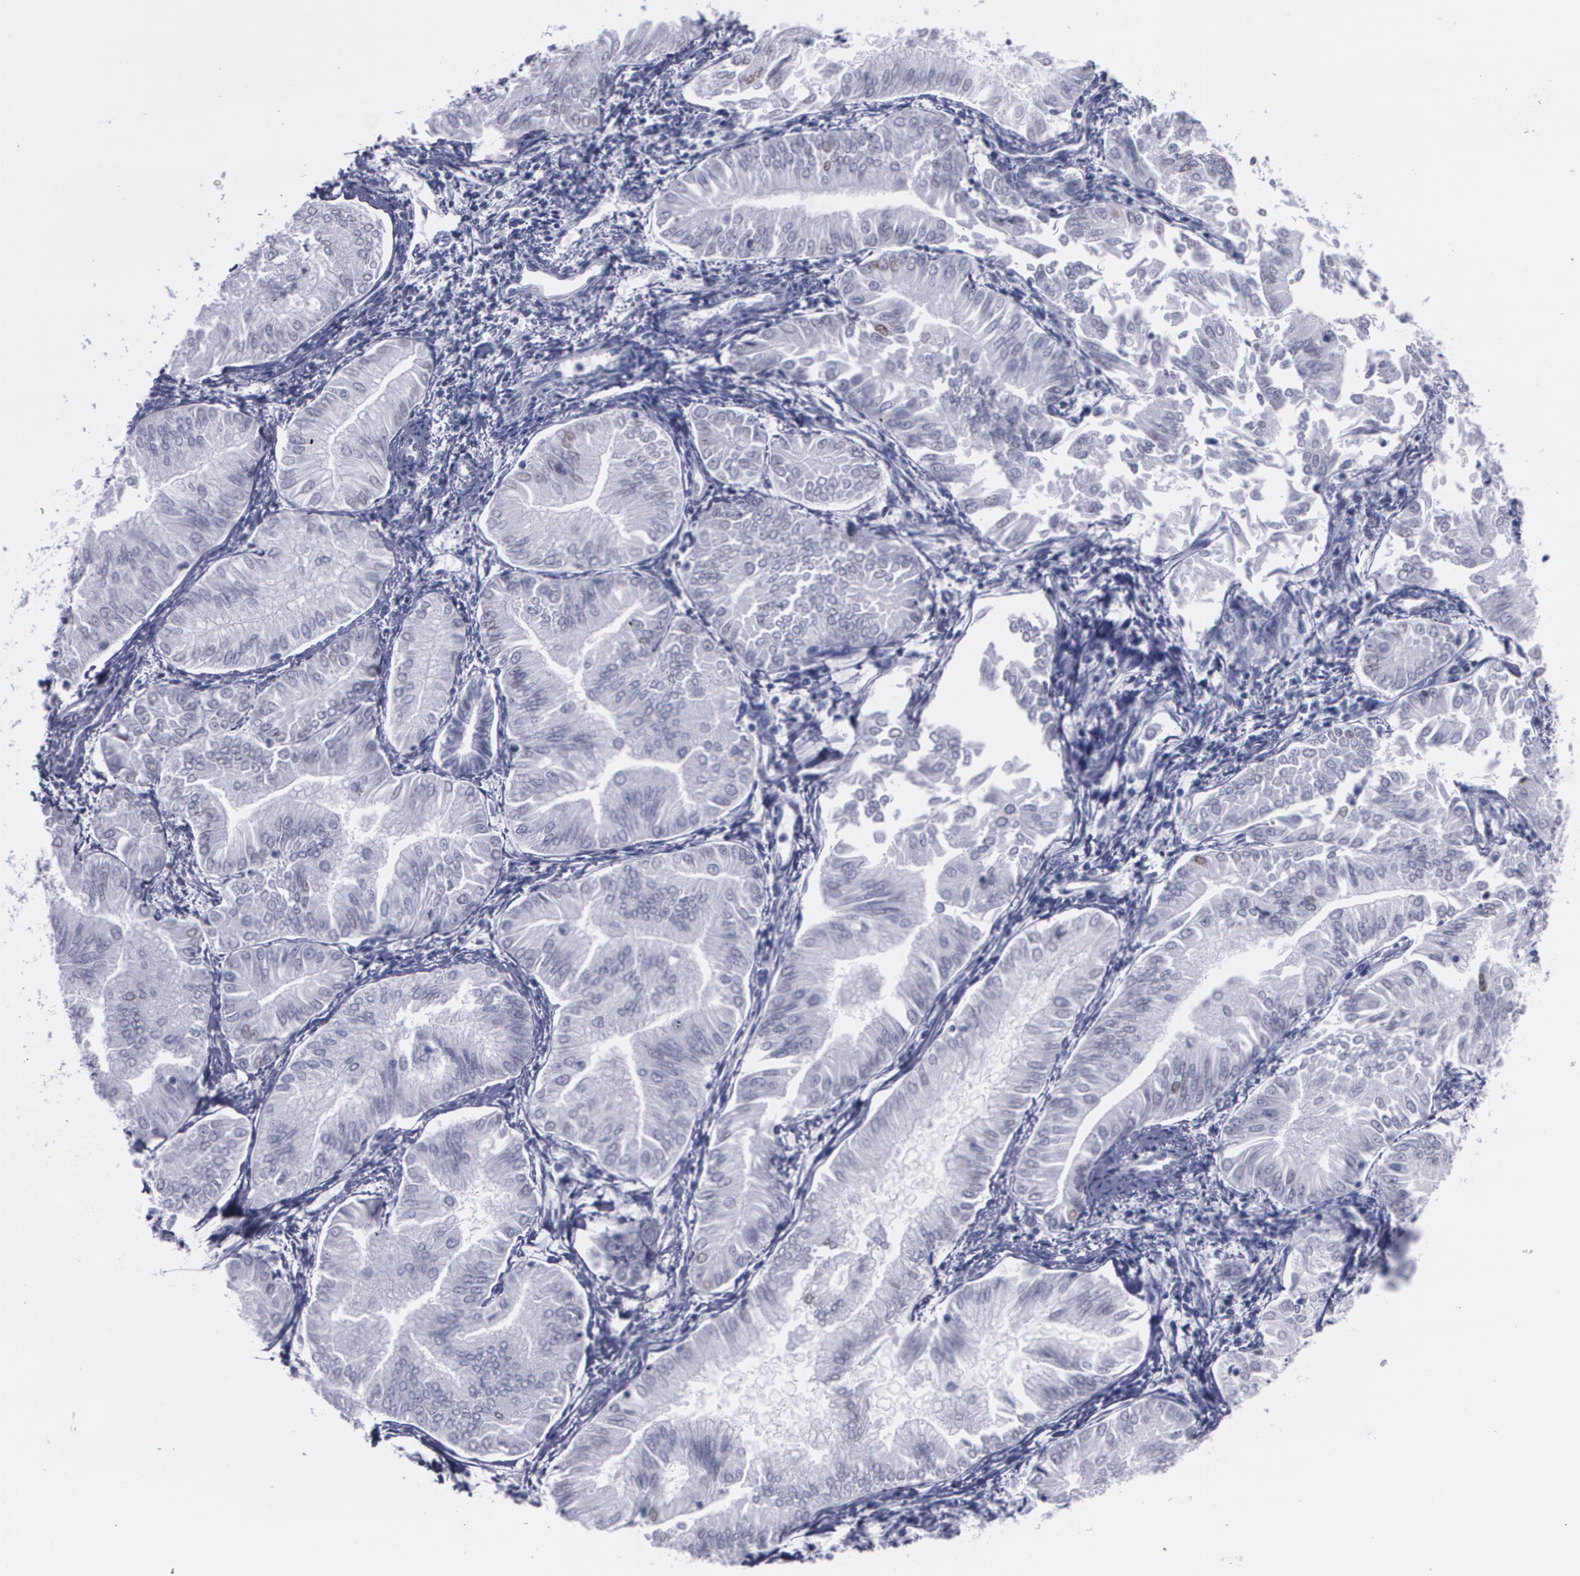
{"staining": {"intensity": "negative", "quantity": "none", "location": "none"}, "tissue": "endometrial cancer", "cell_type": "Tumor cells", "image_type": "cancer", "snomed": [{"axis": "morphology", "description": "Adenocarcinoma, NOS"}, {"axis": "topography", "description": "Endometrium"}], "caption": "Tumor cells show no significant staining in endometrial adenocarcinoma. Nuclei are stained in blue.", "gene": "TP53", "patient": {"sex": "female", "age": 53}}